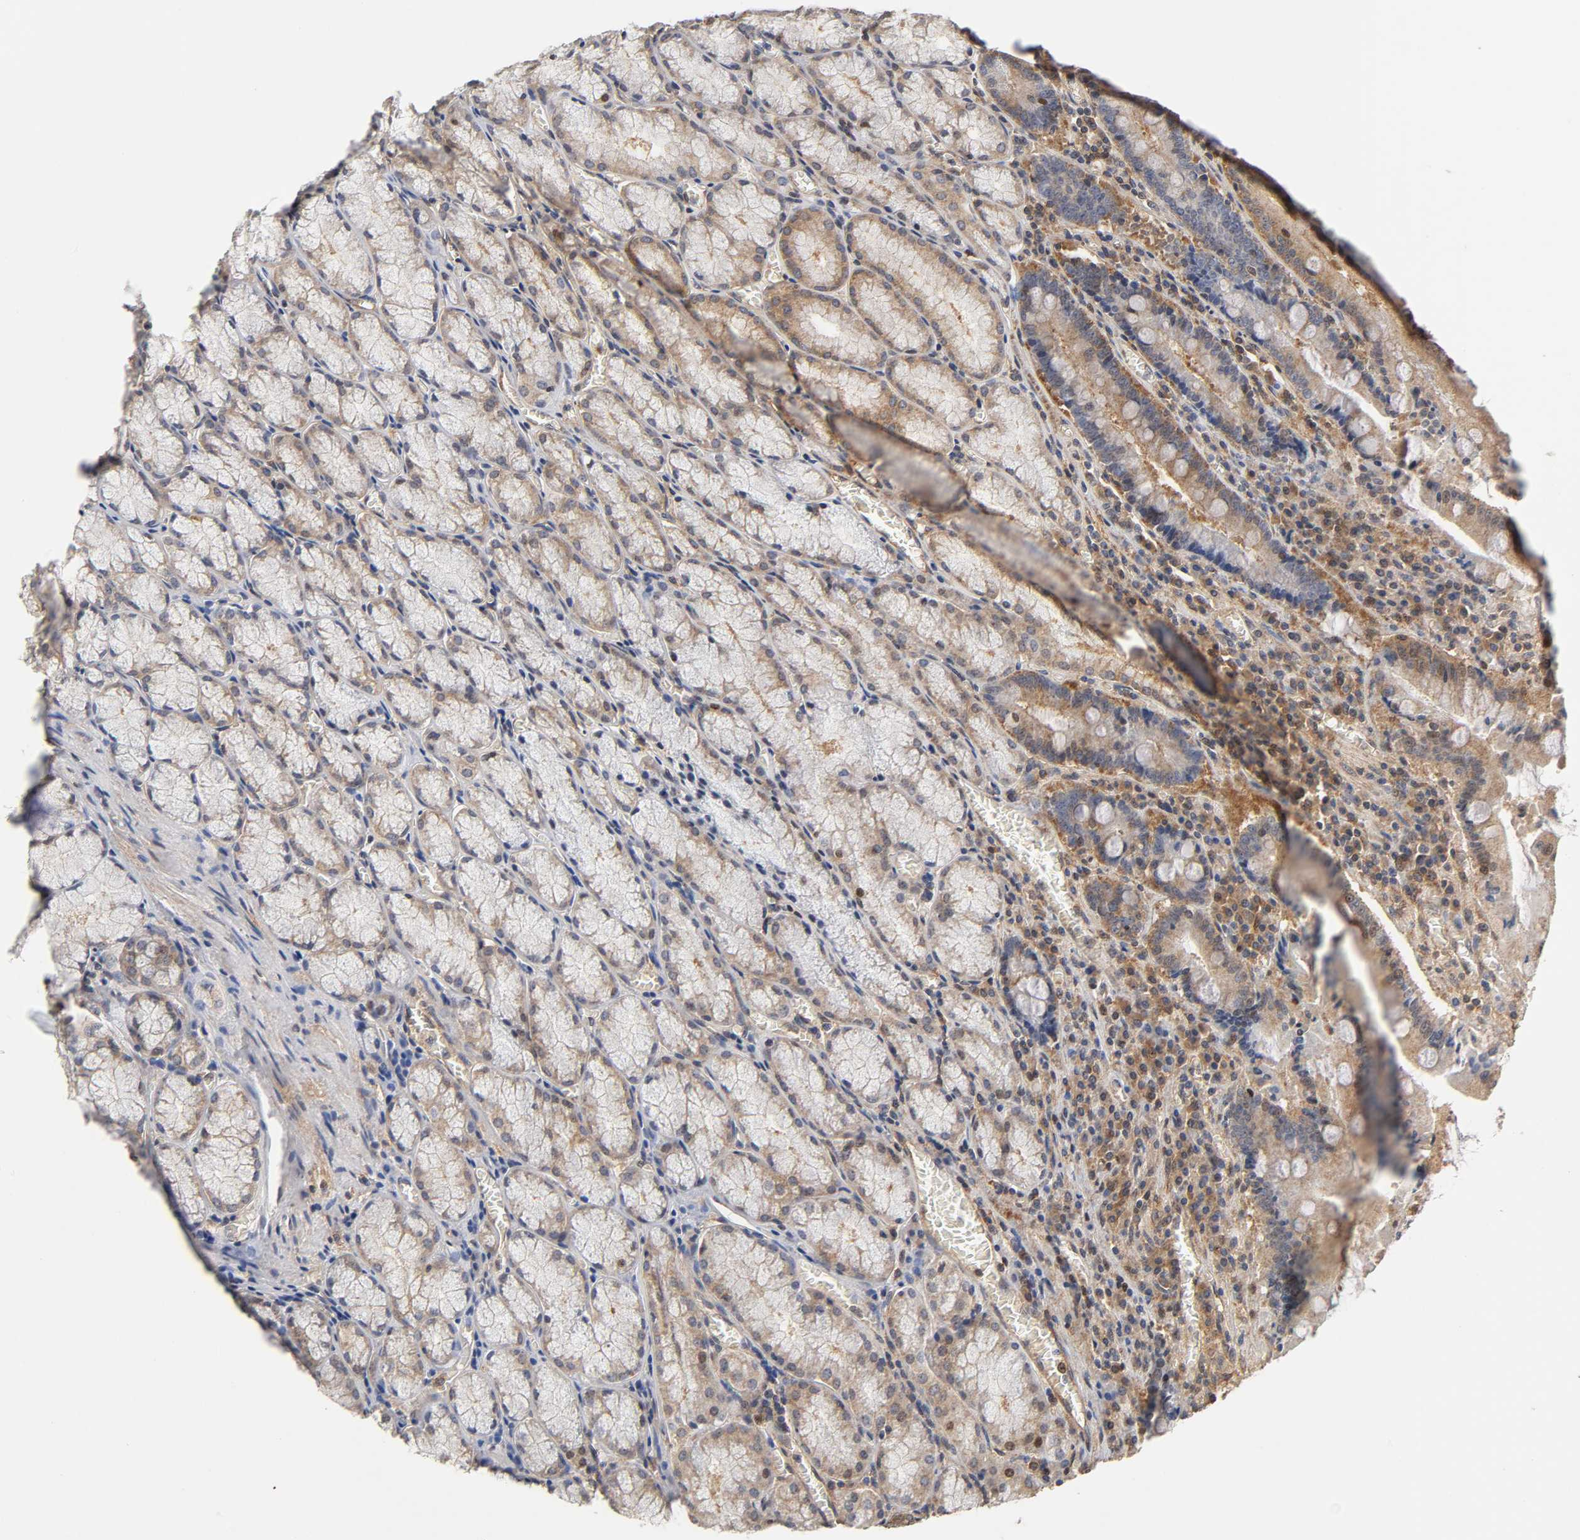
{"staining": {"intensity": "strong", "quantity": ">75%", "location": "cytoplasmic/membranous"}, "tissue": "stomach", "cell_type": "Glandular cells", "image_type": "normal", "snomed": [{"axis": "morphology", "description": "Normal tissue, NOS"}, {"axis": "topography", "description": "Stomach, lower"}], "caption": "Protein analysis of normal stomach demonstrates strong cytoplasmic/membranous expression in about >75% of glandular cells.", "gene": "PAFAH1B1", "patient": {"sex": "male", "age": 56}}